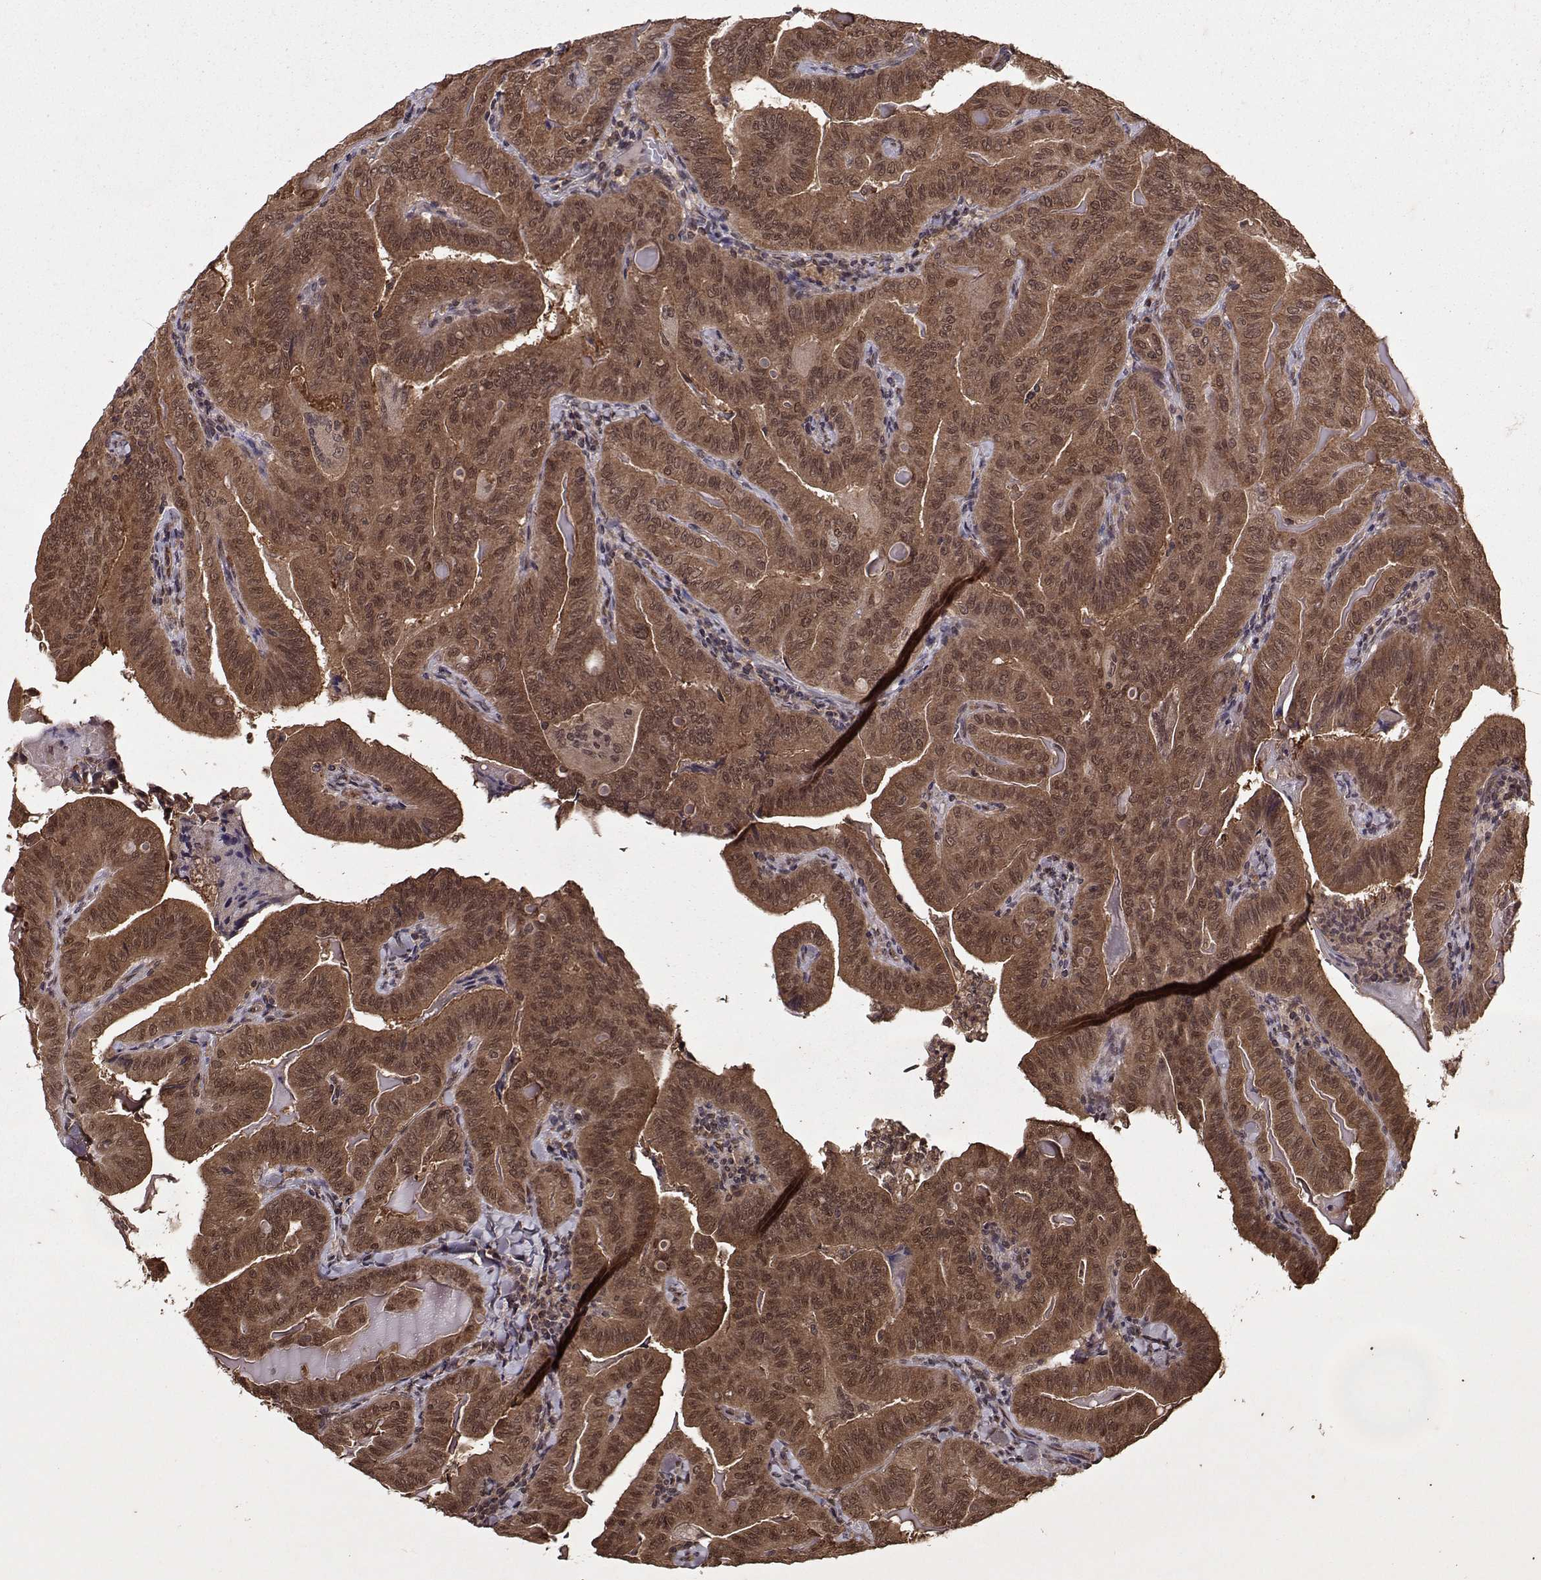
{"staining": {"intensity": "strong", "quantity": ">75%", "location": "cytoplasmic/membranous"}, "tissue": "thyroid cancer", "cell_type": "Tumor cells", "image_type": "cancer", "snomed": [{"axis": "morphology", "description": "Papillary adenocarcinoma, NOS"}, {"axis": "topography", "description": "Thyroid gland"}], "caption": "Immunohistochemical staining of thyroid papillary adenocarcinoma exhibits strong cytoplasmic/membranous protein positivity in approximately >75% of tumor cells.", "gene": "PPP2R2A", "patient": {"sex": "female", "age": 68}}